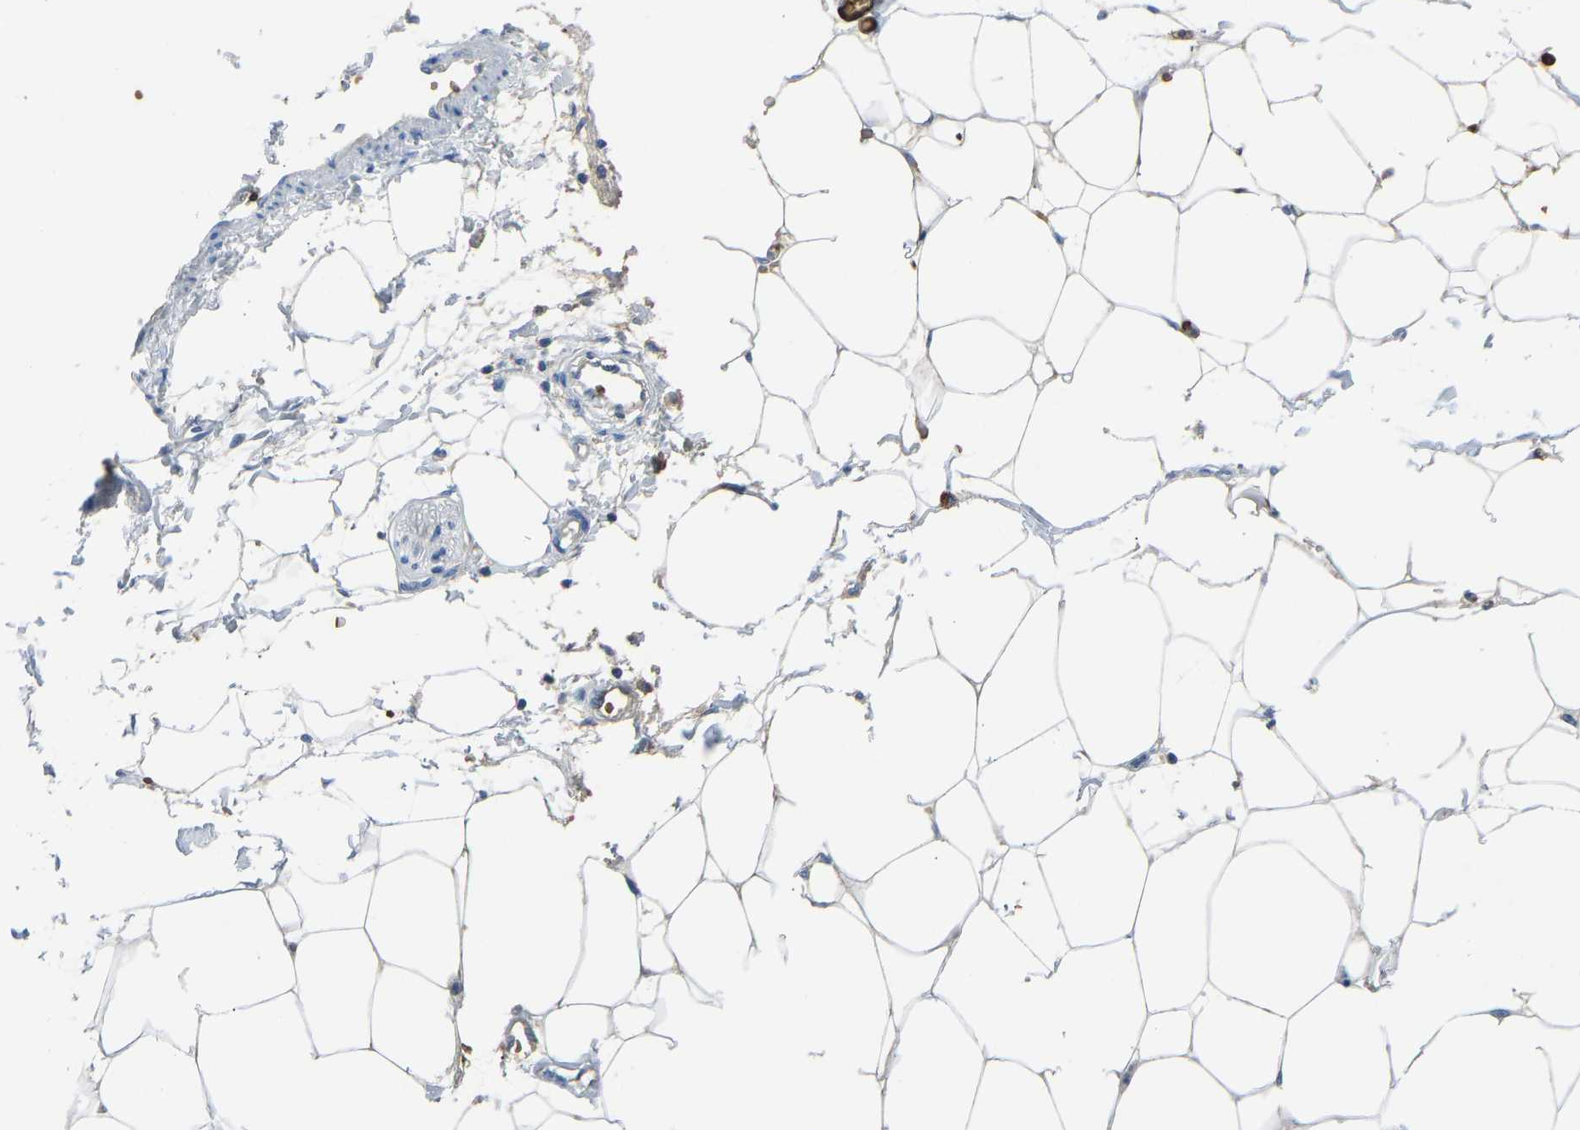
{"staining": {"intensity": "negative", "quantity": "none", "location": "none"}, "tissue": "adipose tissue", "cell_type": "Adipocytes", "image_type": "normal", "snomed": [{"axis": "morphology", "description": "Normal tissue, NOS"}, {"axis": "morphology", "description": "Adenocarcinoma, NOS"}, {"axis": "topography", "description": "Colon"}, {"axis": "topography", "description": "Peripheral nerve tissue"}], "caption": "IHC of unremarkable adipose tissue shows no staining in adipocytes. The staining was performed using DAB to visualize the protein expression in brown, while the nuclei were stained in blue with hematoxylin (Magnification: 20x).", "gene": "PIGS", "patient": {"sex": "male", "age": 14}}